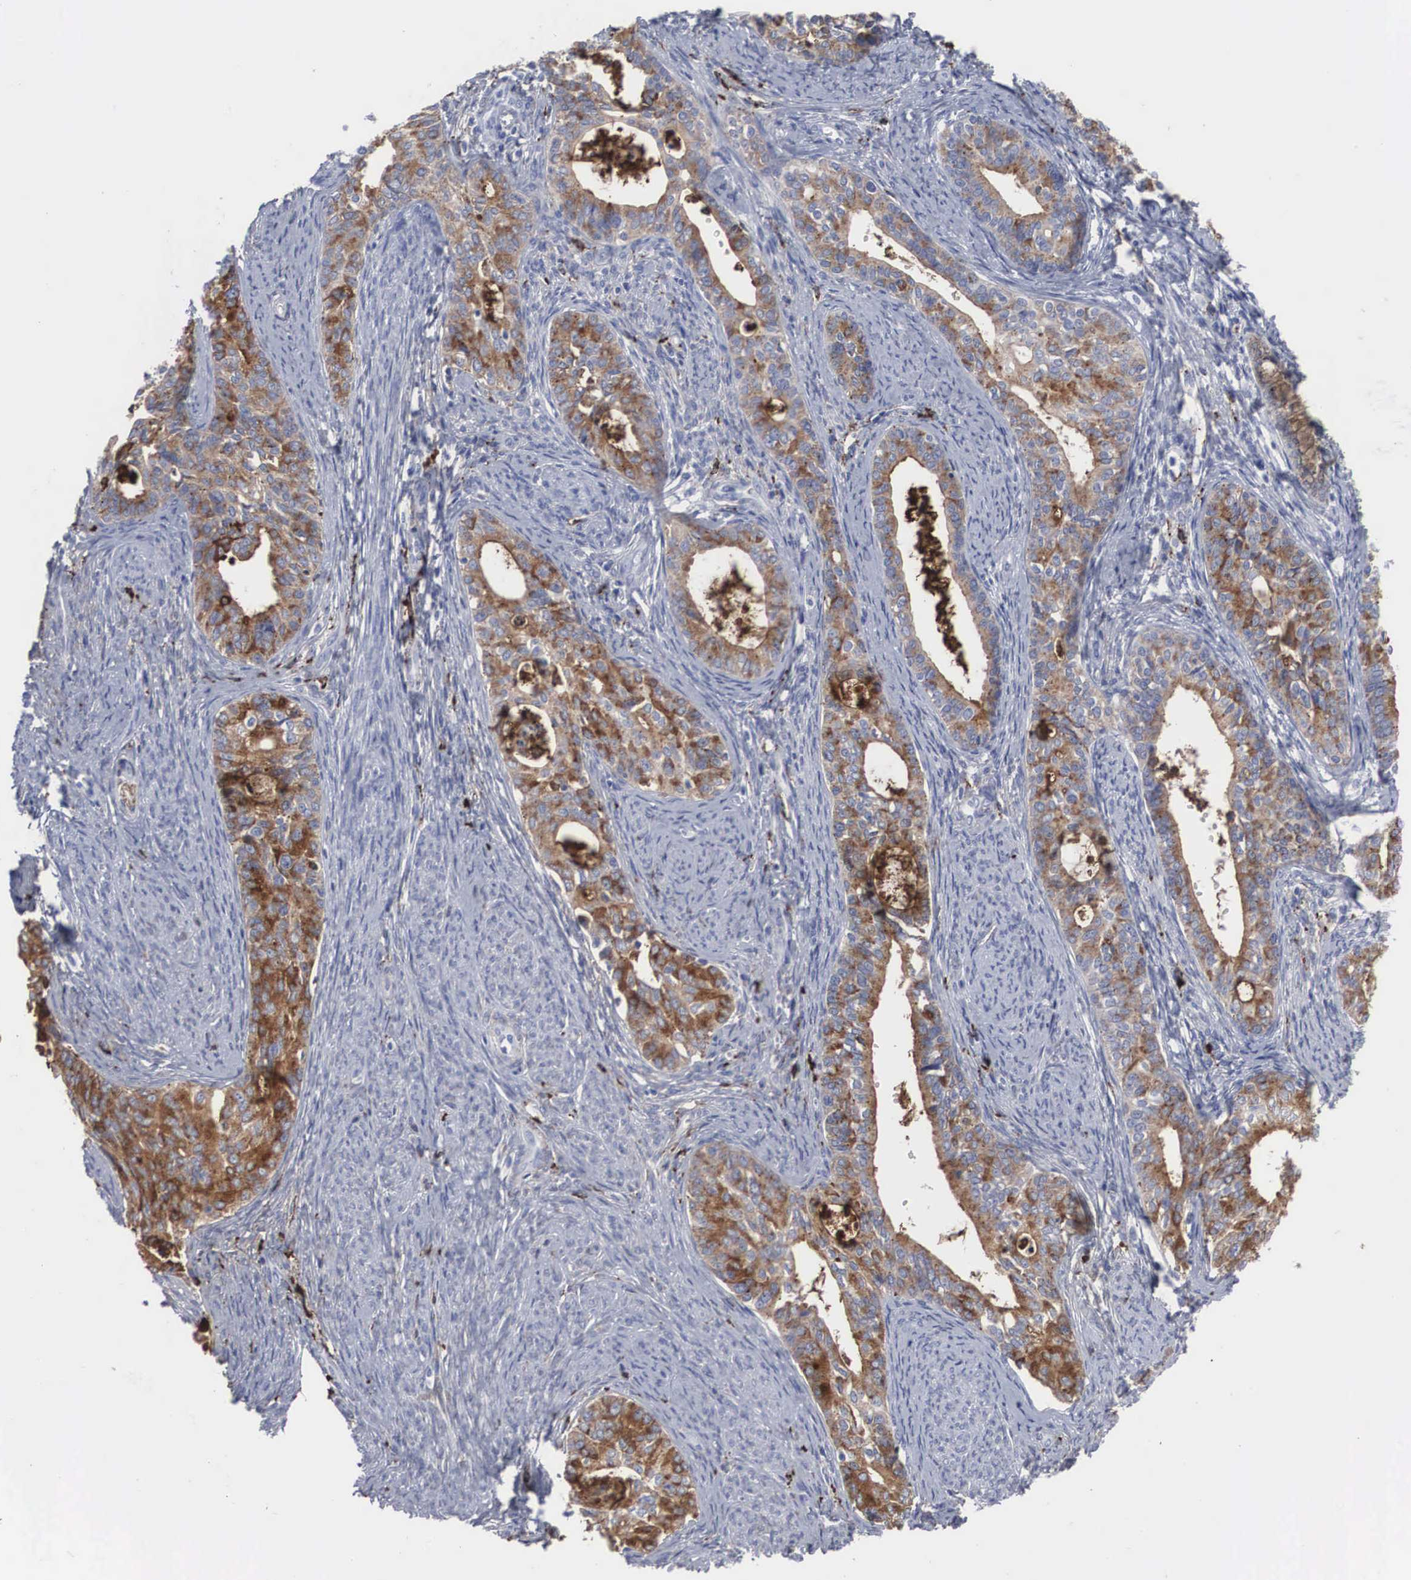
{"staining": {"intensity": "moderate", "quantity": "25%-75%", "location": "cytoplasmic/membranous"}, "tissue": "cervical cancer", "cell_type": "Tumor cells", "image_type": "cancer", "snomed": [{"axis": "morphology", "description": "Squamous cell carcinoma, NOS"}, {"axis": "topography", "description": "Cervix"}], "caption": "The histopathology image displays staining of cervical cancer (squamous cell carcinoma), revealing moderate cytoplasmic/membranous protein expression (brown color) within tumor cells.", "gene": "LGALS3BP", "patient": {"sex": "female", "age": 34}}